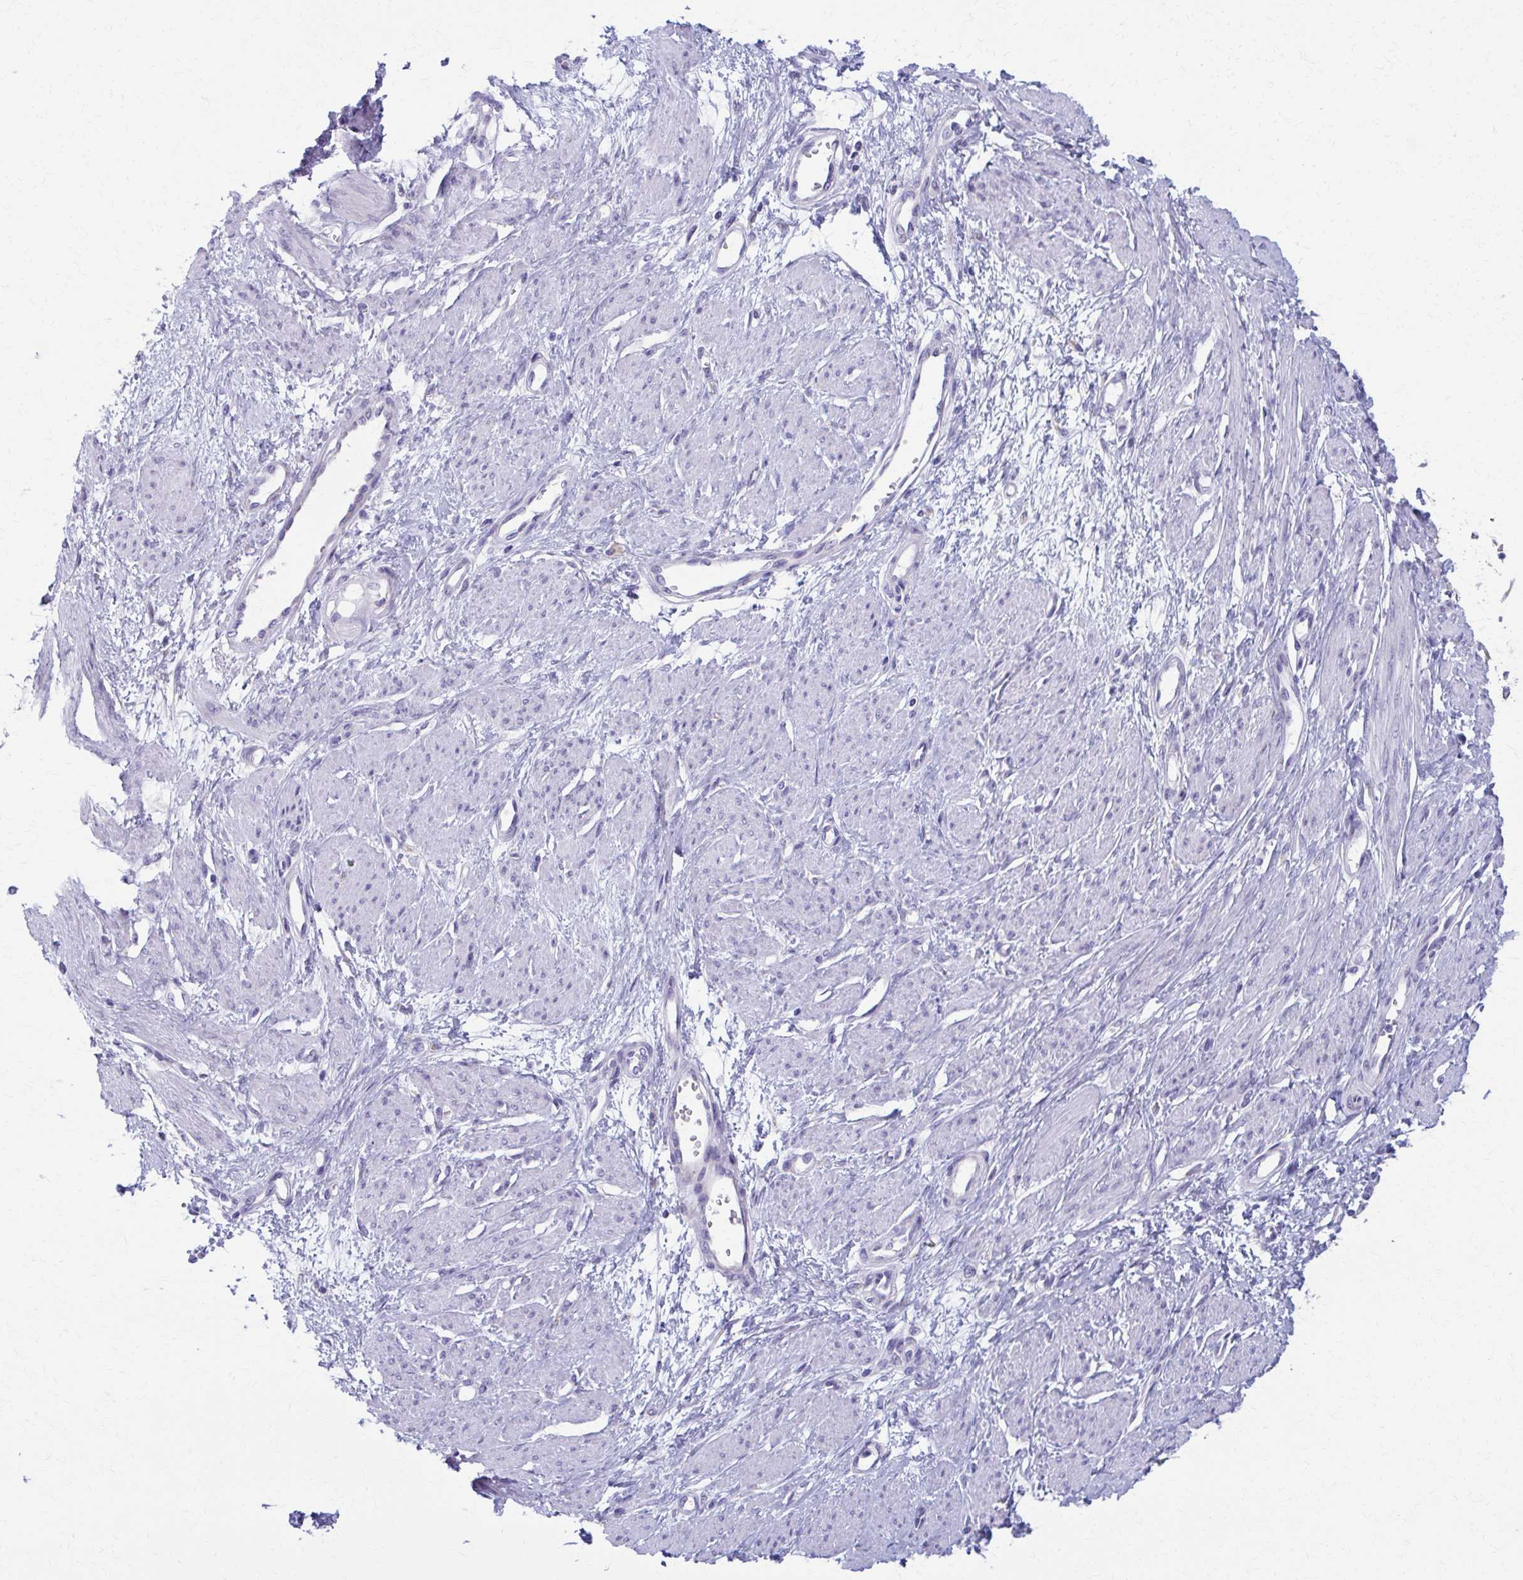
{"staining": {"intensity": "negative", "quantity": "none", "location": "none"}, "tissue": "smooth muscle", "cell_type": "Smooth muscle cells", "image_type": "normal", "snomed": [{"axis": "morphology", "description": "Normal tissue, NOS"}, {"axis": "topography", "description": "Smooth muscle"}, {"axis": "topography", "description": "Uterus"}], "caption": "A photomicrograph of smooth muscle stained for a protein reveals no brown staining in smooth muscle cells.", "gene": "SPATS2L", "patient": {"sex": "female", "age": 39}}